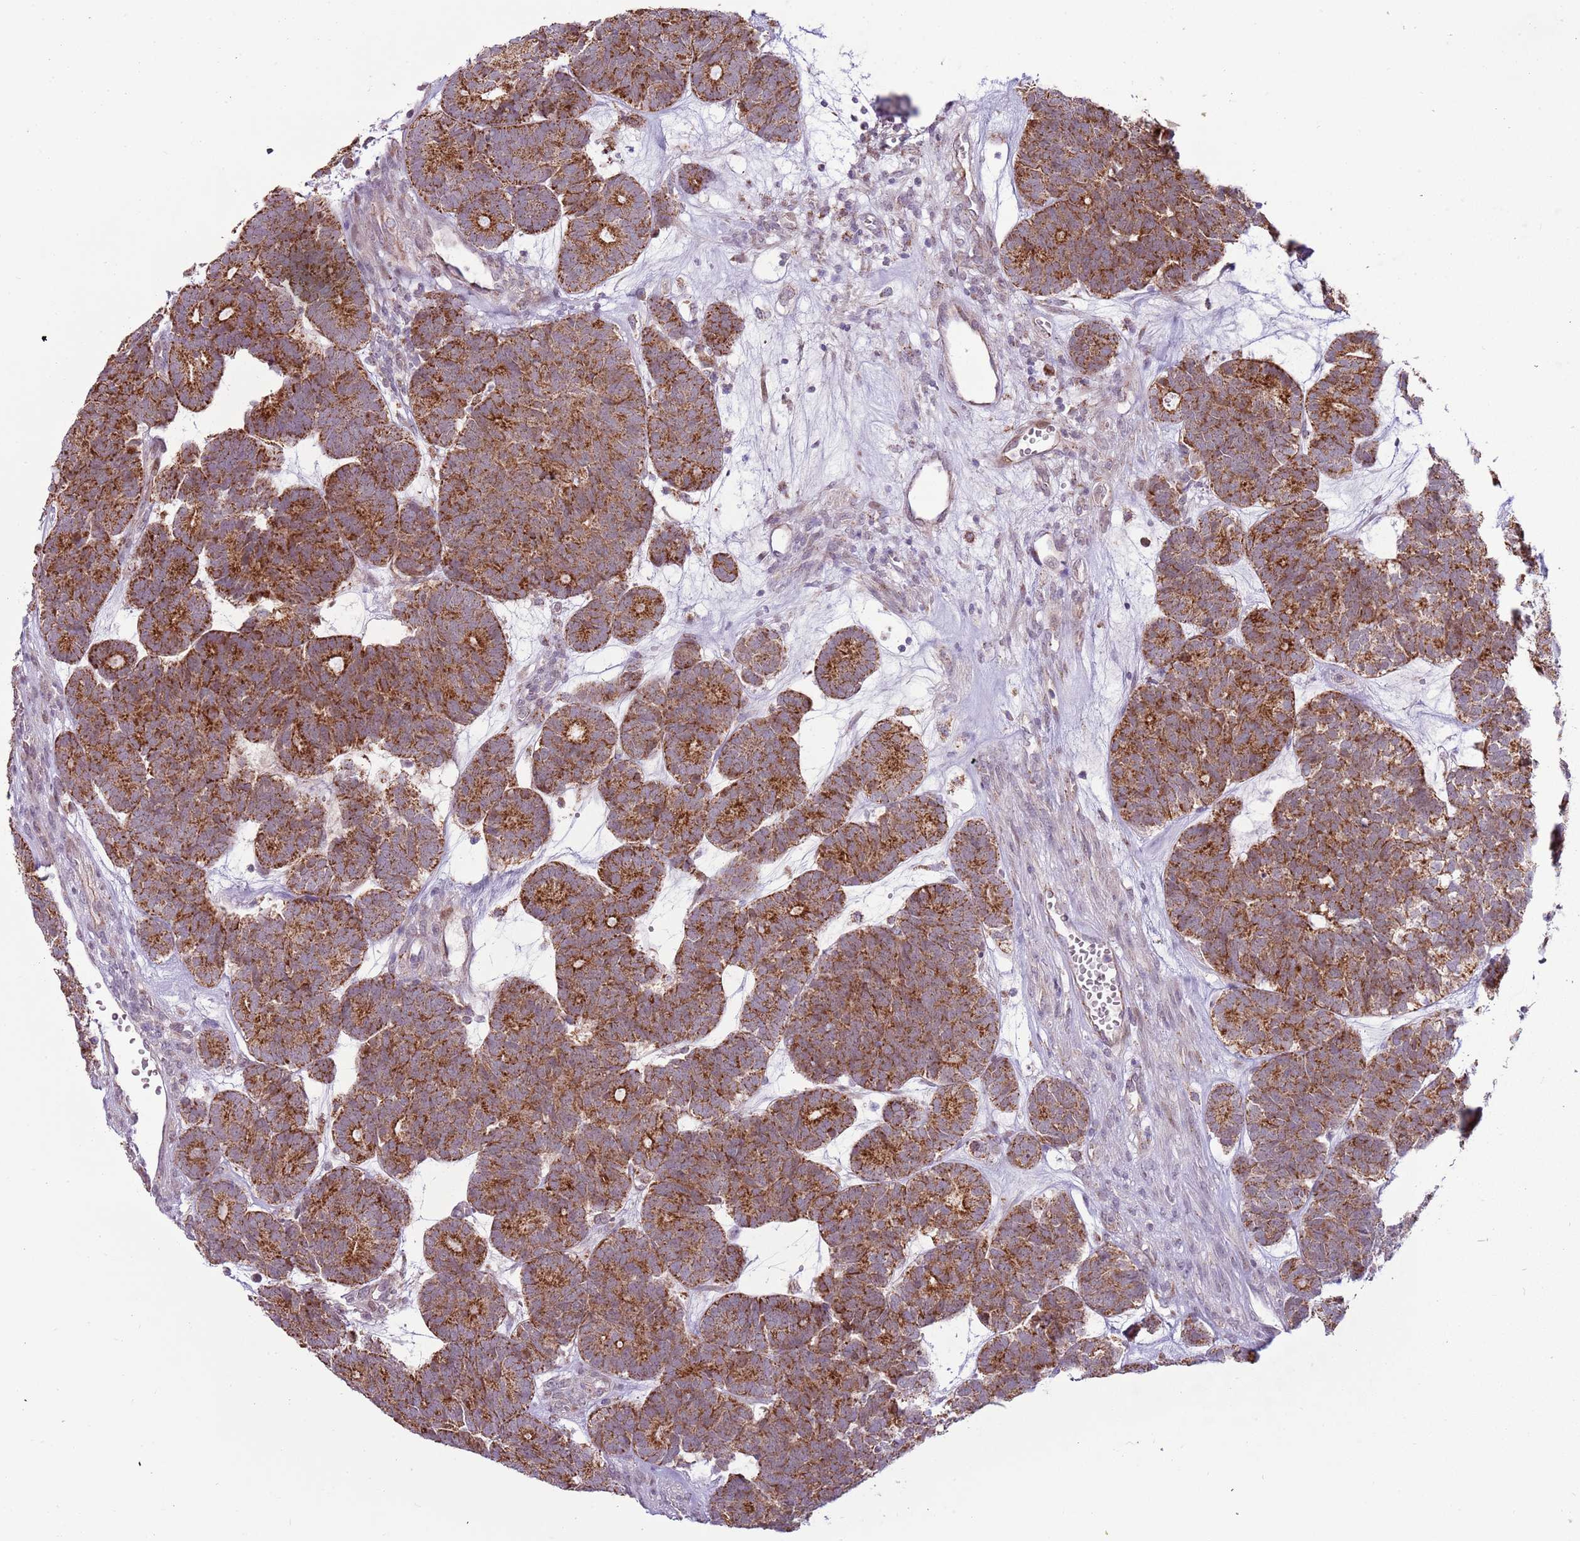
{"staining": {"intensity": "moderate", "quantity": ">75%", "location": "cytoplasmic/membranous"}, "tissue": "head and neck cancer", "cell_type": "Tumor cells", "image_type": "cancer", "snomed": [{"axis": "morphology", "description": "Adenocarcinoma, NOS"}, {"axis": "topography", "description": "Head-Neck"}], "caption": "Head and neck adenocarcinoma stained with a brown dye demonstrates moderate cytoplasmic/membranous positive expression in about >75% of tumor cells.", "gene": "MLLT11", "patient": {"sex": "female", "age": 81}}